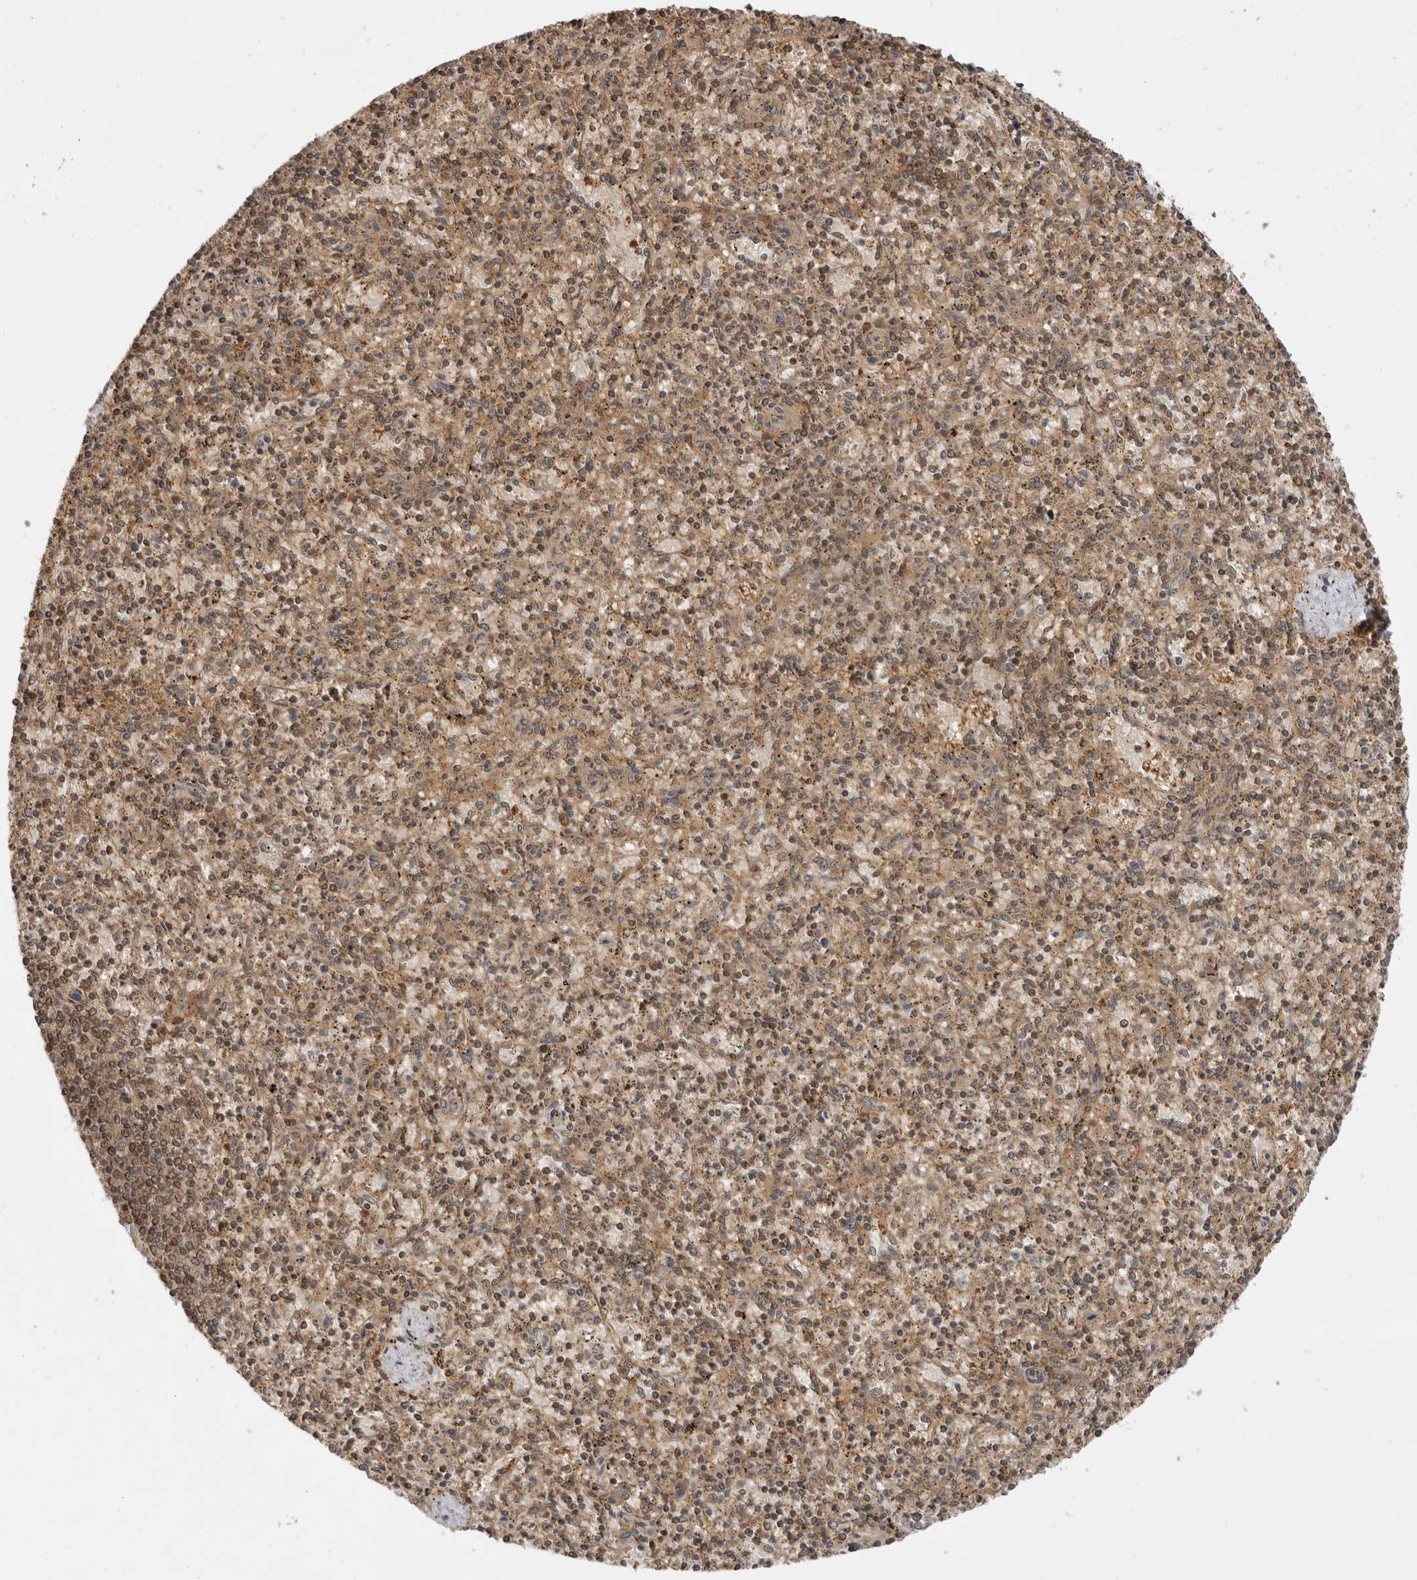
{"staining": {"intensity": "moderate", "quantity": ">75%", "location": "cytoplasmic/membranous,nuclear"}, "tissue": "spleen", "cell_type": "Cells in red pulp", "image_type": "normal", "snomed": [{"axis": "morphology", "description": "Normal tissue, NOS"}, {"axis": "topography", "description": "Spleen"}], "caption": "The photomicrograph shows staining of benign spleen, revealing moderate cytoplasmic/membranous,nuclear protein staining (brown color) within cells in red pulp. Ihc stains the protein of interest in brown and the nuclei are stained blue.", "gene": "ADPRS", "patient": {"sex": "male", "age": 72}}